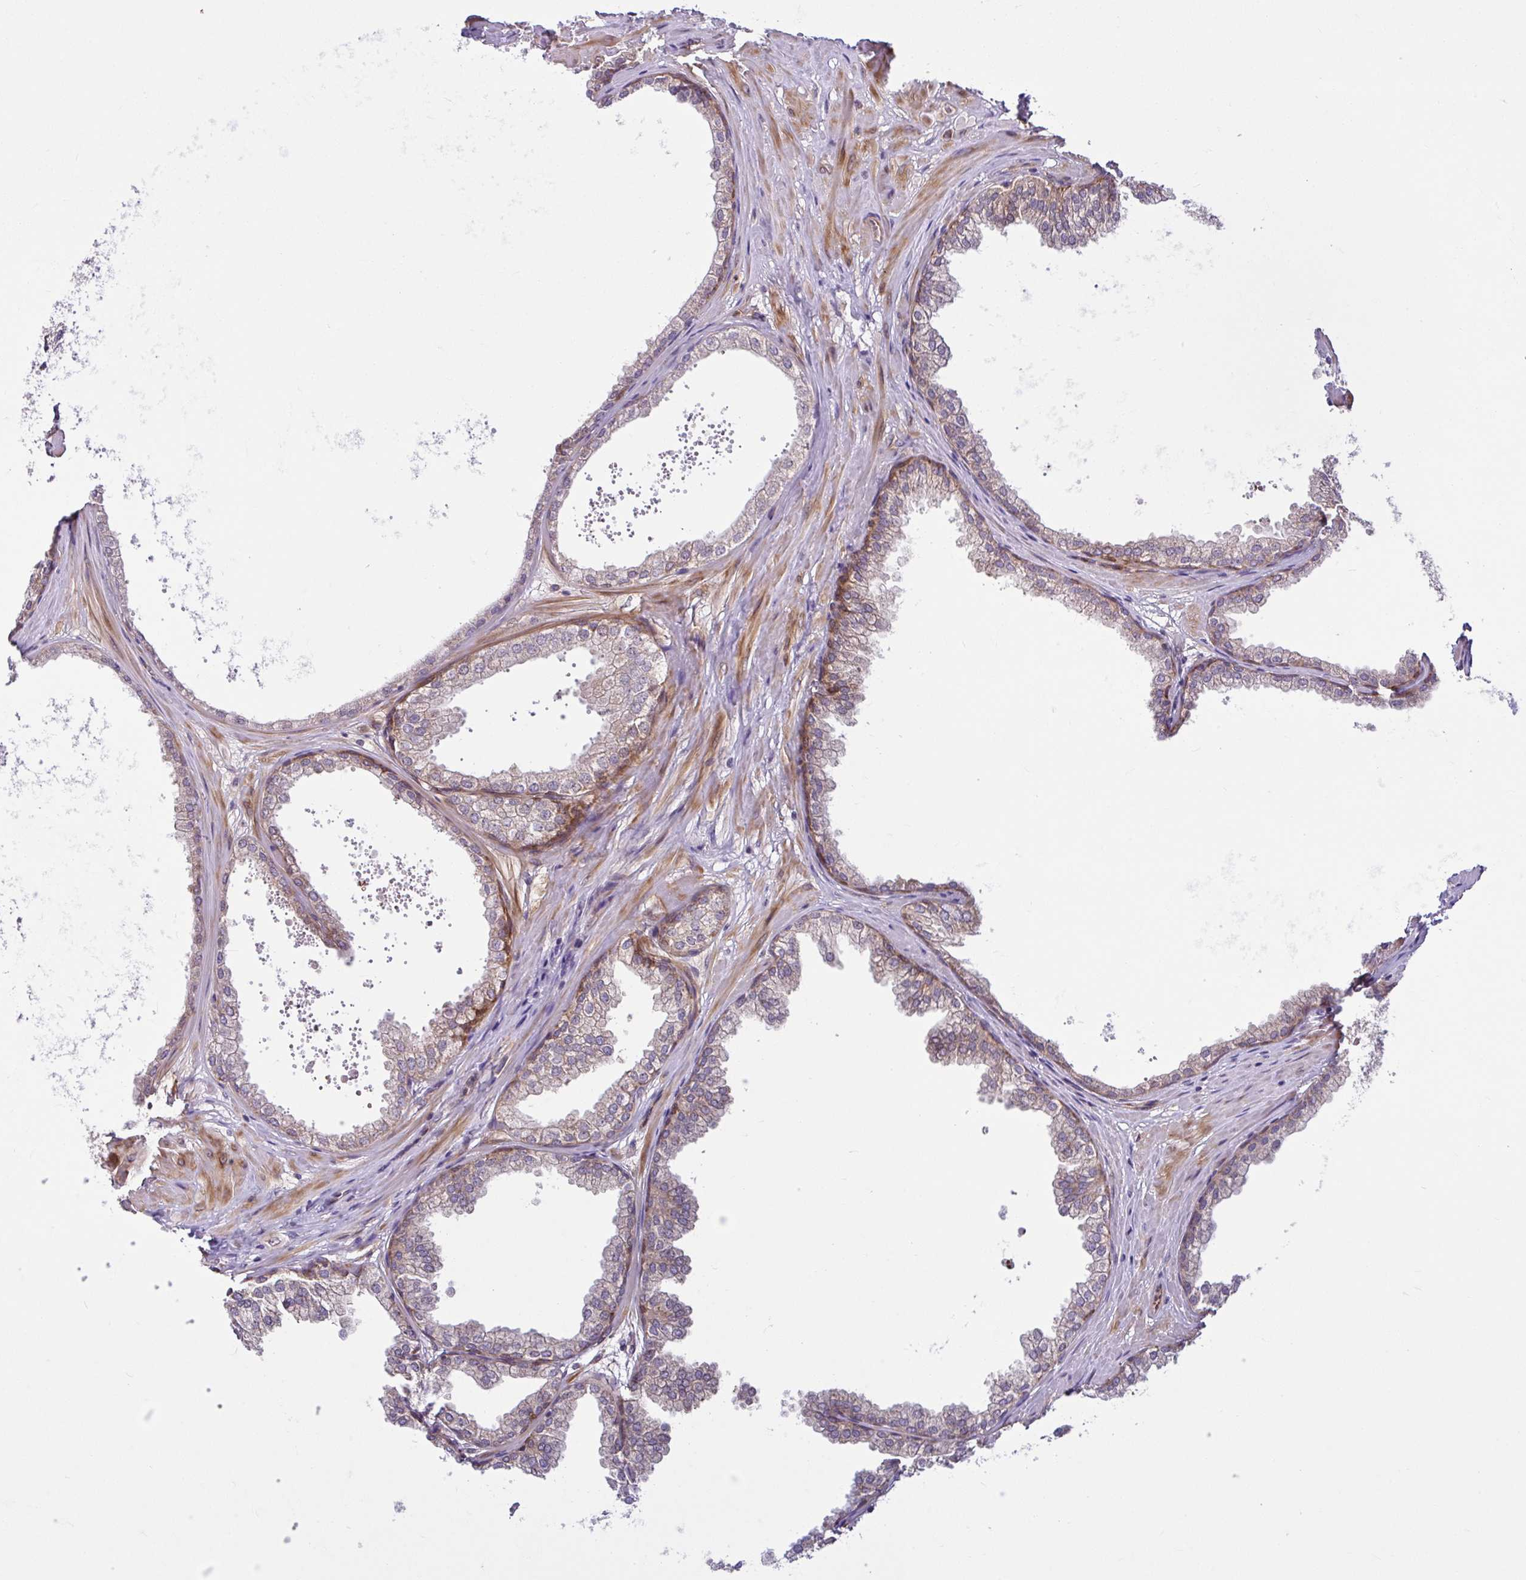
{"staining": {"intensity": "moderate", "quantity": "25%-75%", "location": "cytoplasmic/membranous"}, "tissue": "prostate", "cell_type": "Glandular cells", "image_type": "normal", "snomed": [{"axis": "morphology", "description": "Normal tissue, NOS"}, {"axis": "topography", "description": "Prostate"}], "caption": "IHC photomicrograph of normal prostate: prostate stained using immunohistochemistry (IHC) shows medium levels of moderate protein expression localized specifically in the cytoplasmic/membranous of glandular cells, appearing as a cytoplasmic/membranous brown color.", "gene": "NTPCR", "patient": {"sex": "male", "age": 37}}